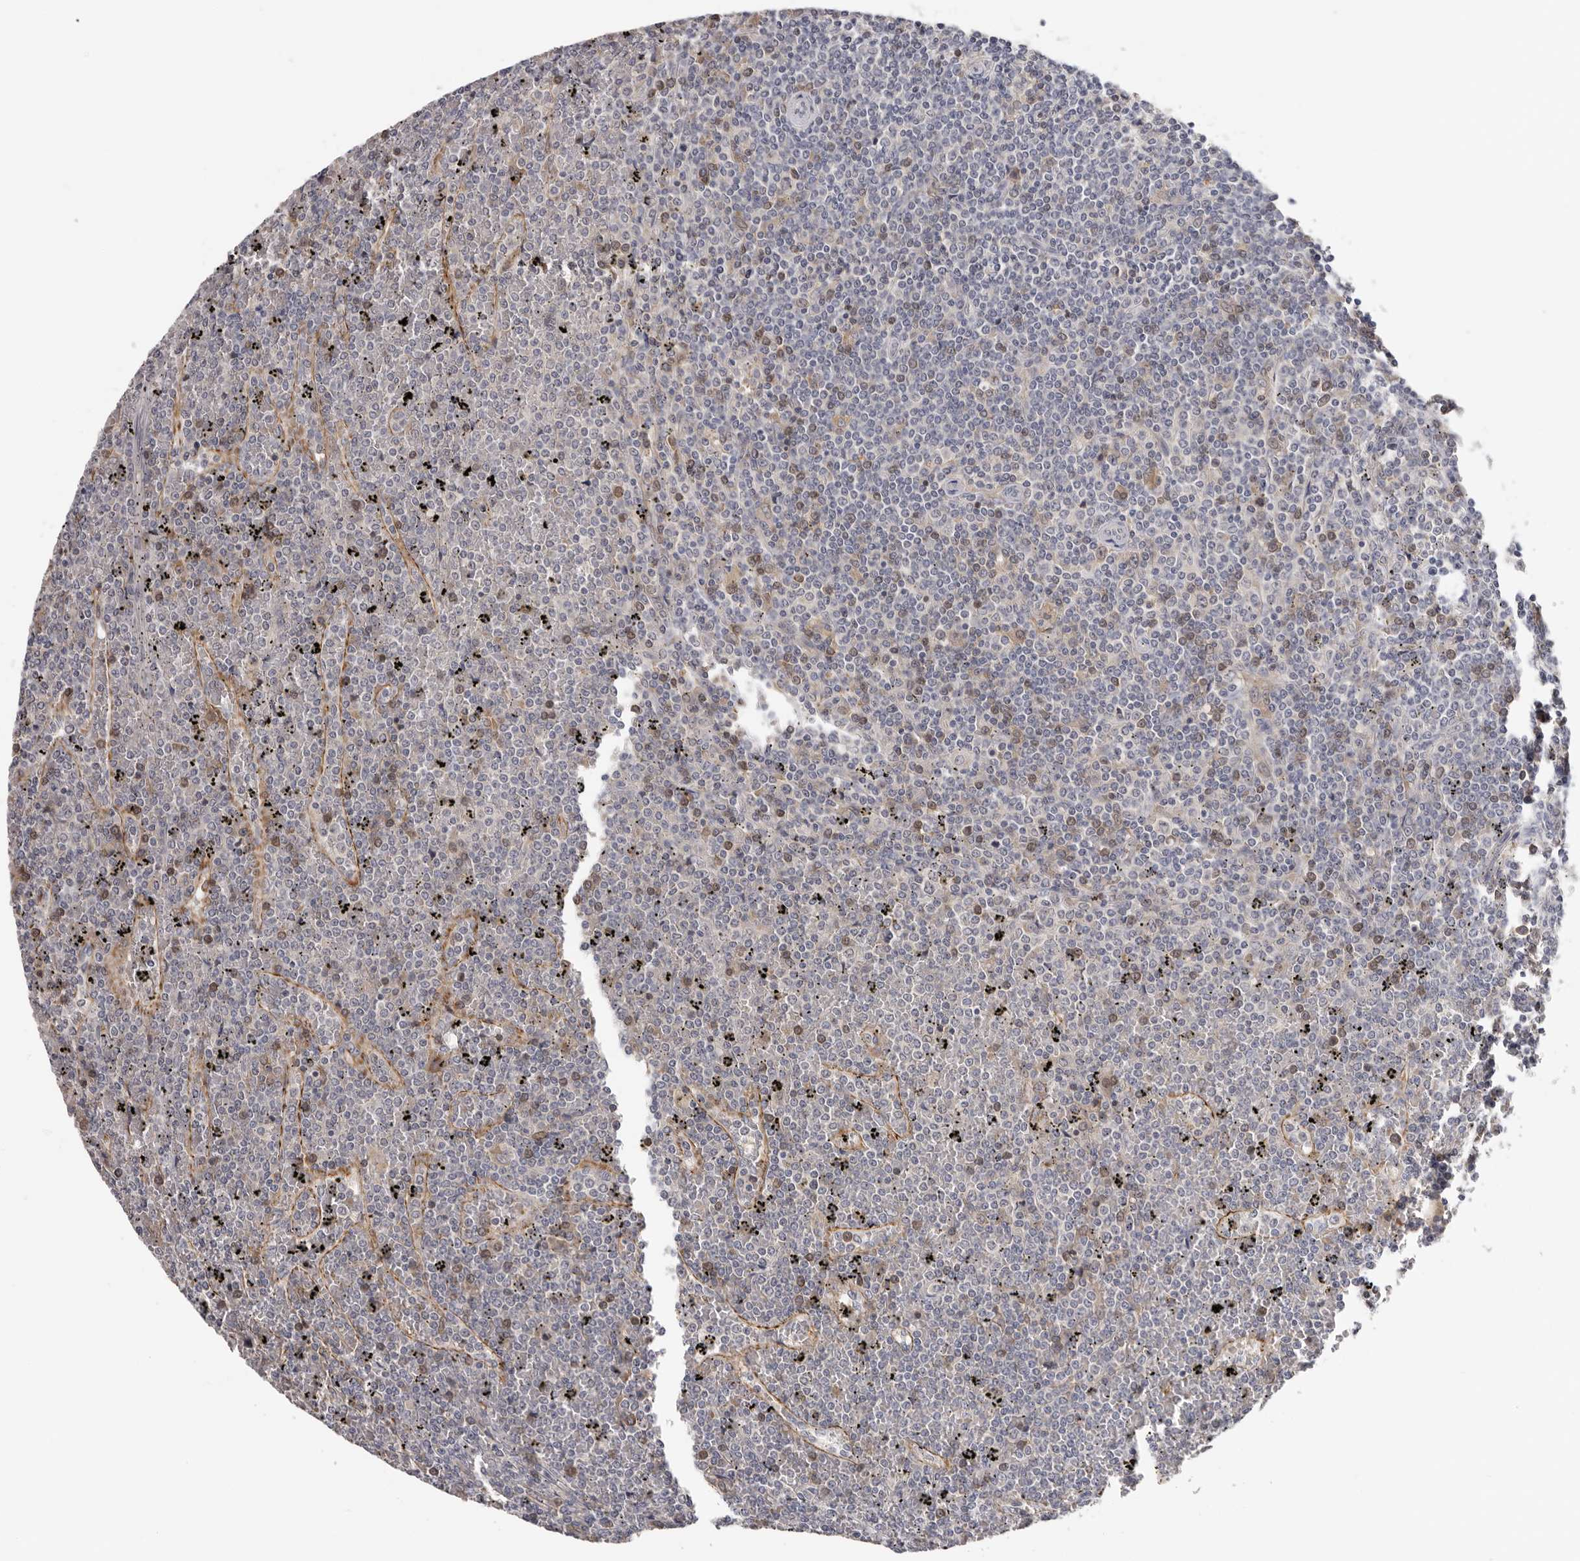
{"staining": {"intensity": "weak", "quantity": "25%-75%", "location": "cytoplasmic/membranous"}, "tissue": "lymphoma", "cell_type": "Tumor cells", "image_type": "cancer", "snomed": [{"axis": "morphology", "description": "Malignant lymphoma, non-Hodgkin's type, Low grade"}, {"axis": "topography", "description": "Spleen"}], "caption": "Approximately 25%-75% of tumor cells in human malignant lymphoma, non-Hodgkin's type (low-grade) show weak cytoplasmic/membranous protein staining as visualized by brown immunohistochemical staining.", "gene": "KIF2B", "patient": {"sex": "female", "age": 19}}